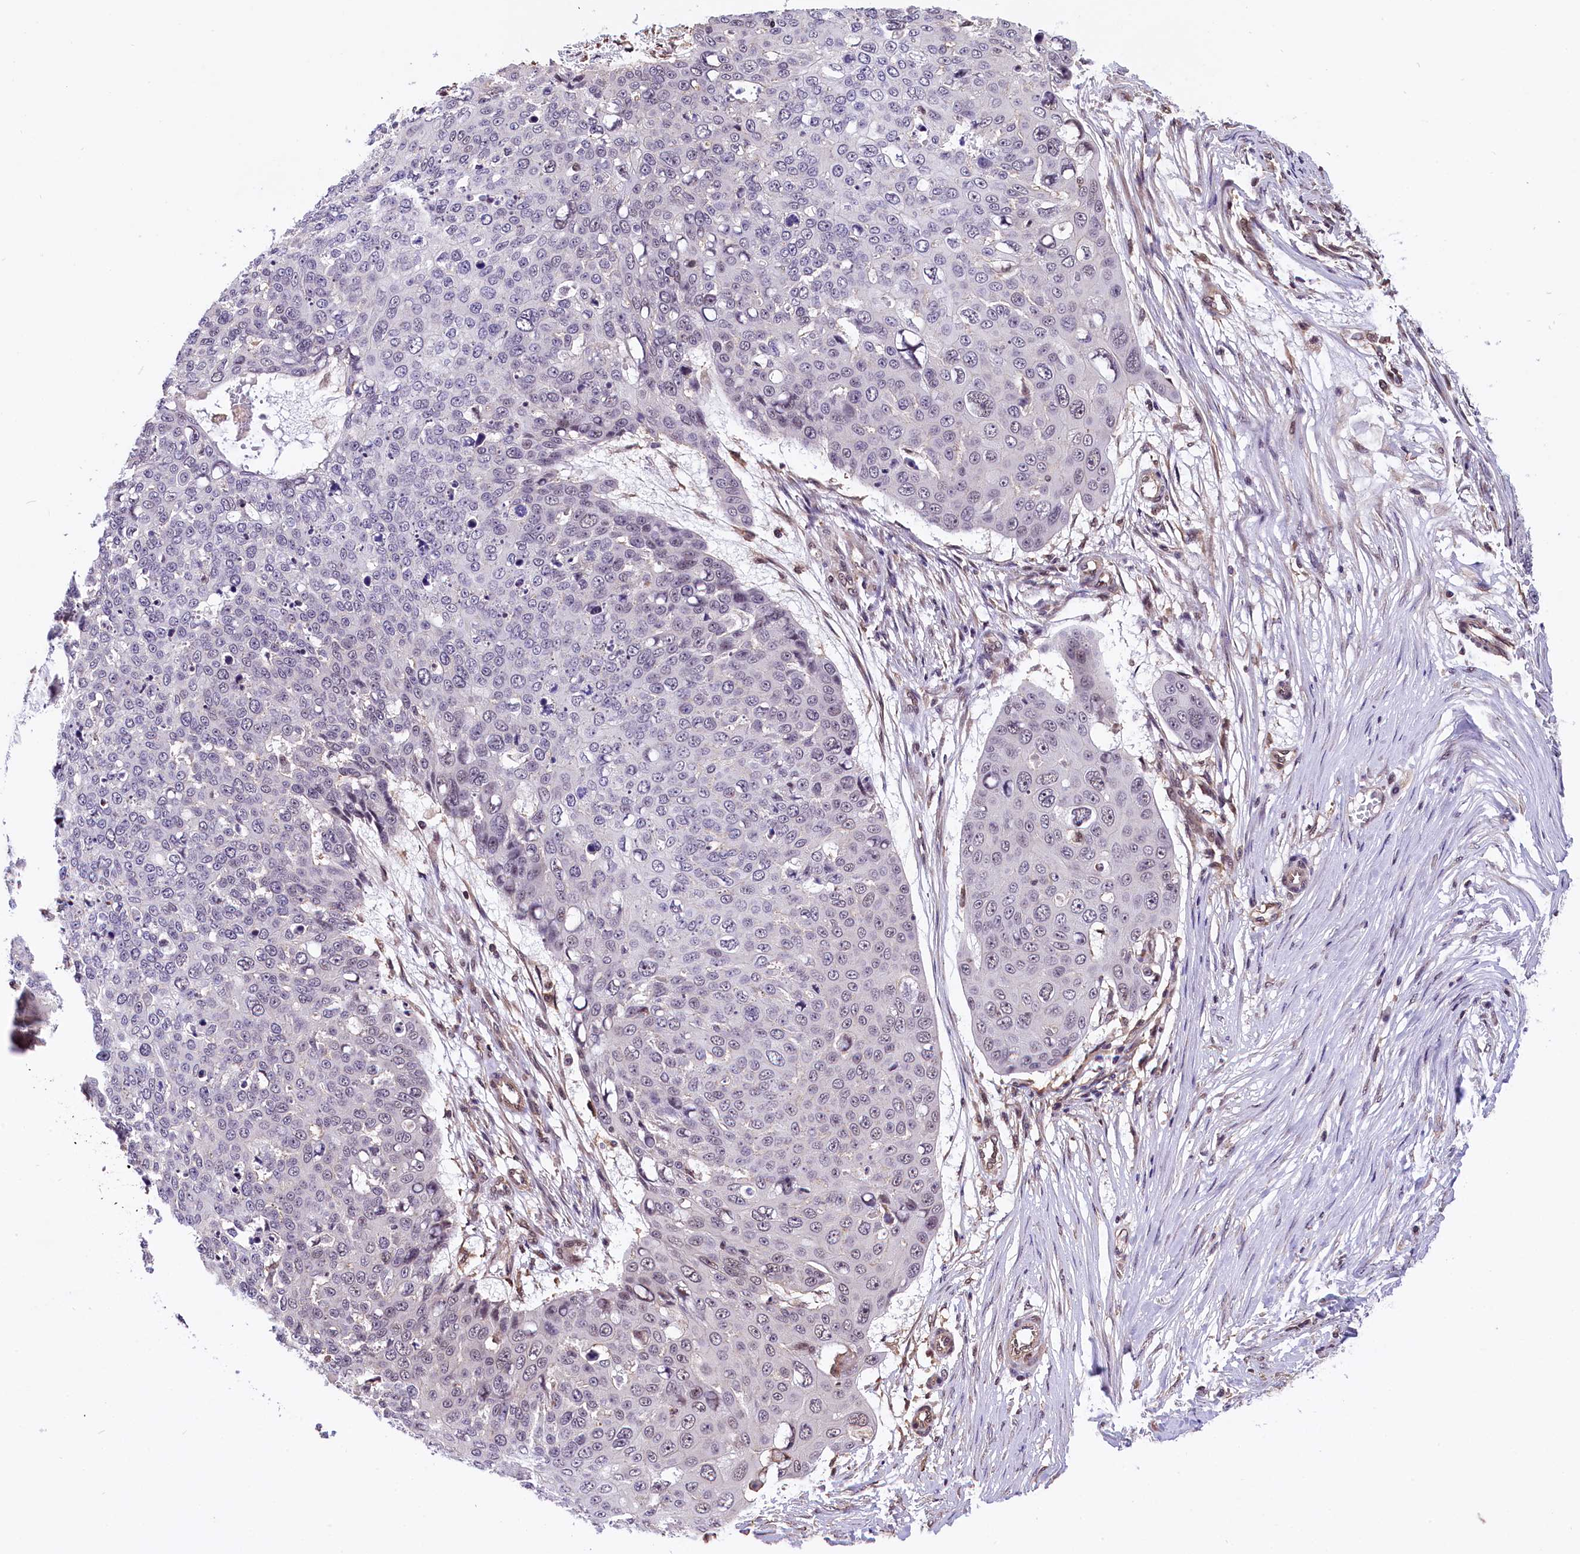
{"staining": {"intensity": "negative", "quantity": "none", "location": "none"}, "tissue": "skin cancer", "cell_type": "Tumor cells", "image_type": "cancer", "snomed": [{"axis": "morphology", "description": "Squamous cell carcinoma, NOS"}, {"axis": "topography", "description": "Skin"}], "caption": "Skin squamous cell carcinoma was stained to show a protein in brown. There is no significant expression in tumor cells.", "gene": "ZC3H4", "patient": {"sex": "male", "age": 71}}